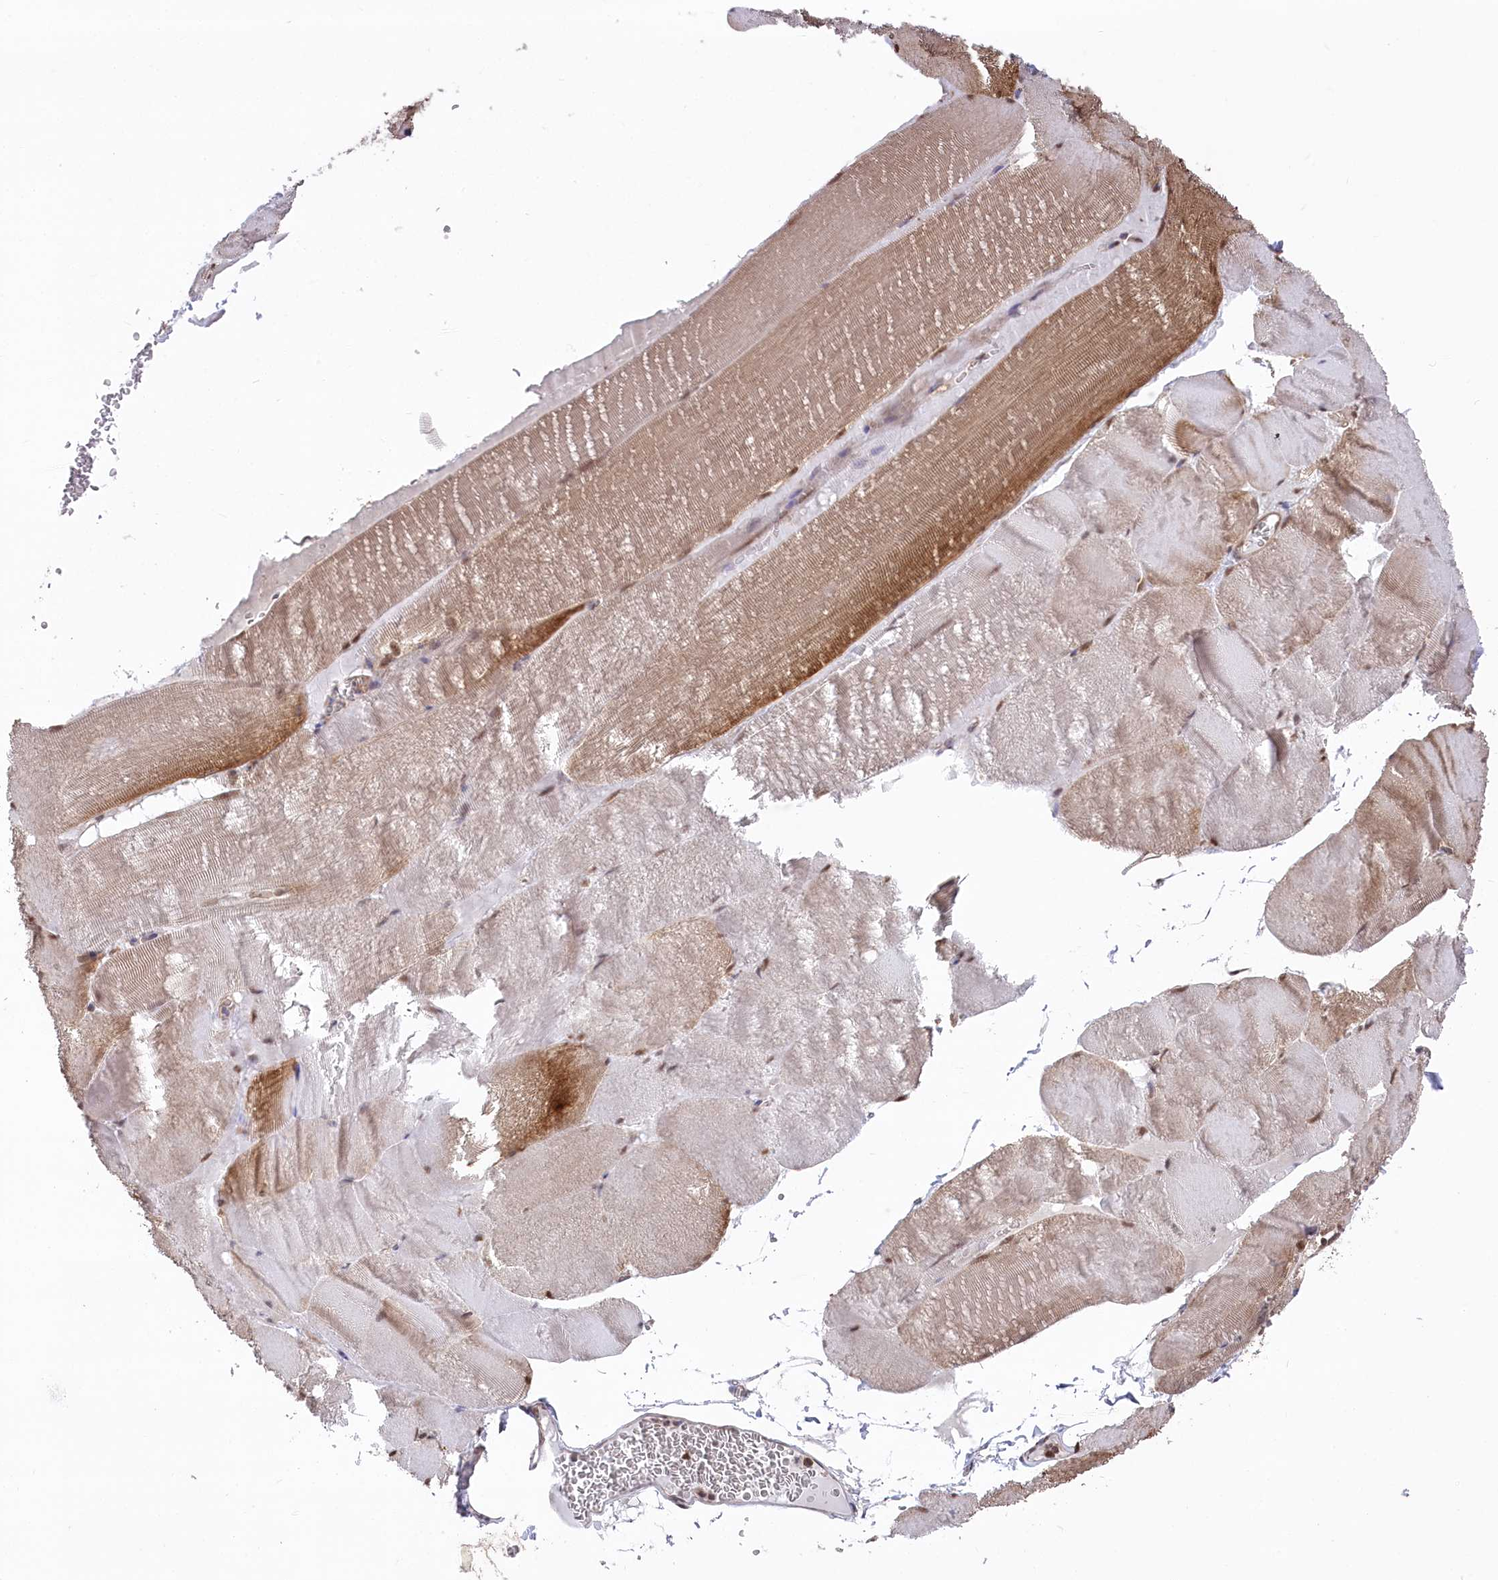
{"staining": {"intensity": "moderate", "quantity": "25%-75%", "location": "cytoplasmic/membranous,nuclear"}, "tissue": "skeletal muscle", "cell_type": "Myocytes", "image_type": "normal", "snomed": [{"axis": "morphology", "description": "Normal tissue, NOS"}, {"axis": "morphology", "description": "Basal cell carcinoma"}, {"axis": "topography", "description": "Skeletal muscle"}], "caption": "Protein staining shows moderate cytoplasmic/membranous,nuclear positivity in about 25%-75% of myocytes in unremarkable skeletal muscle. (Brightfield microscopy of DAB IHC at high magnification).", "gene": "PSMA1", "patient": {"sex": "female", "age": 64}}